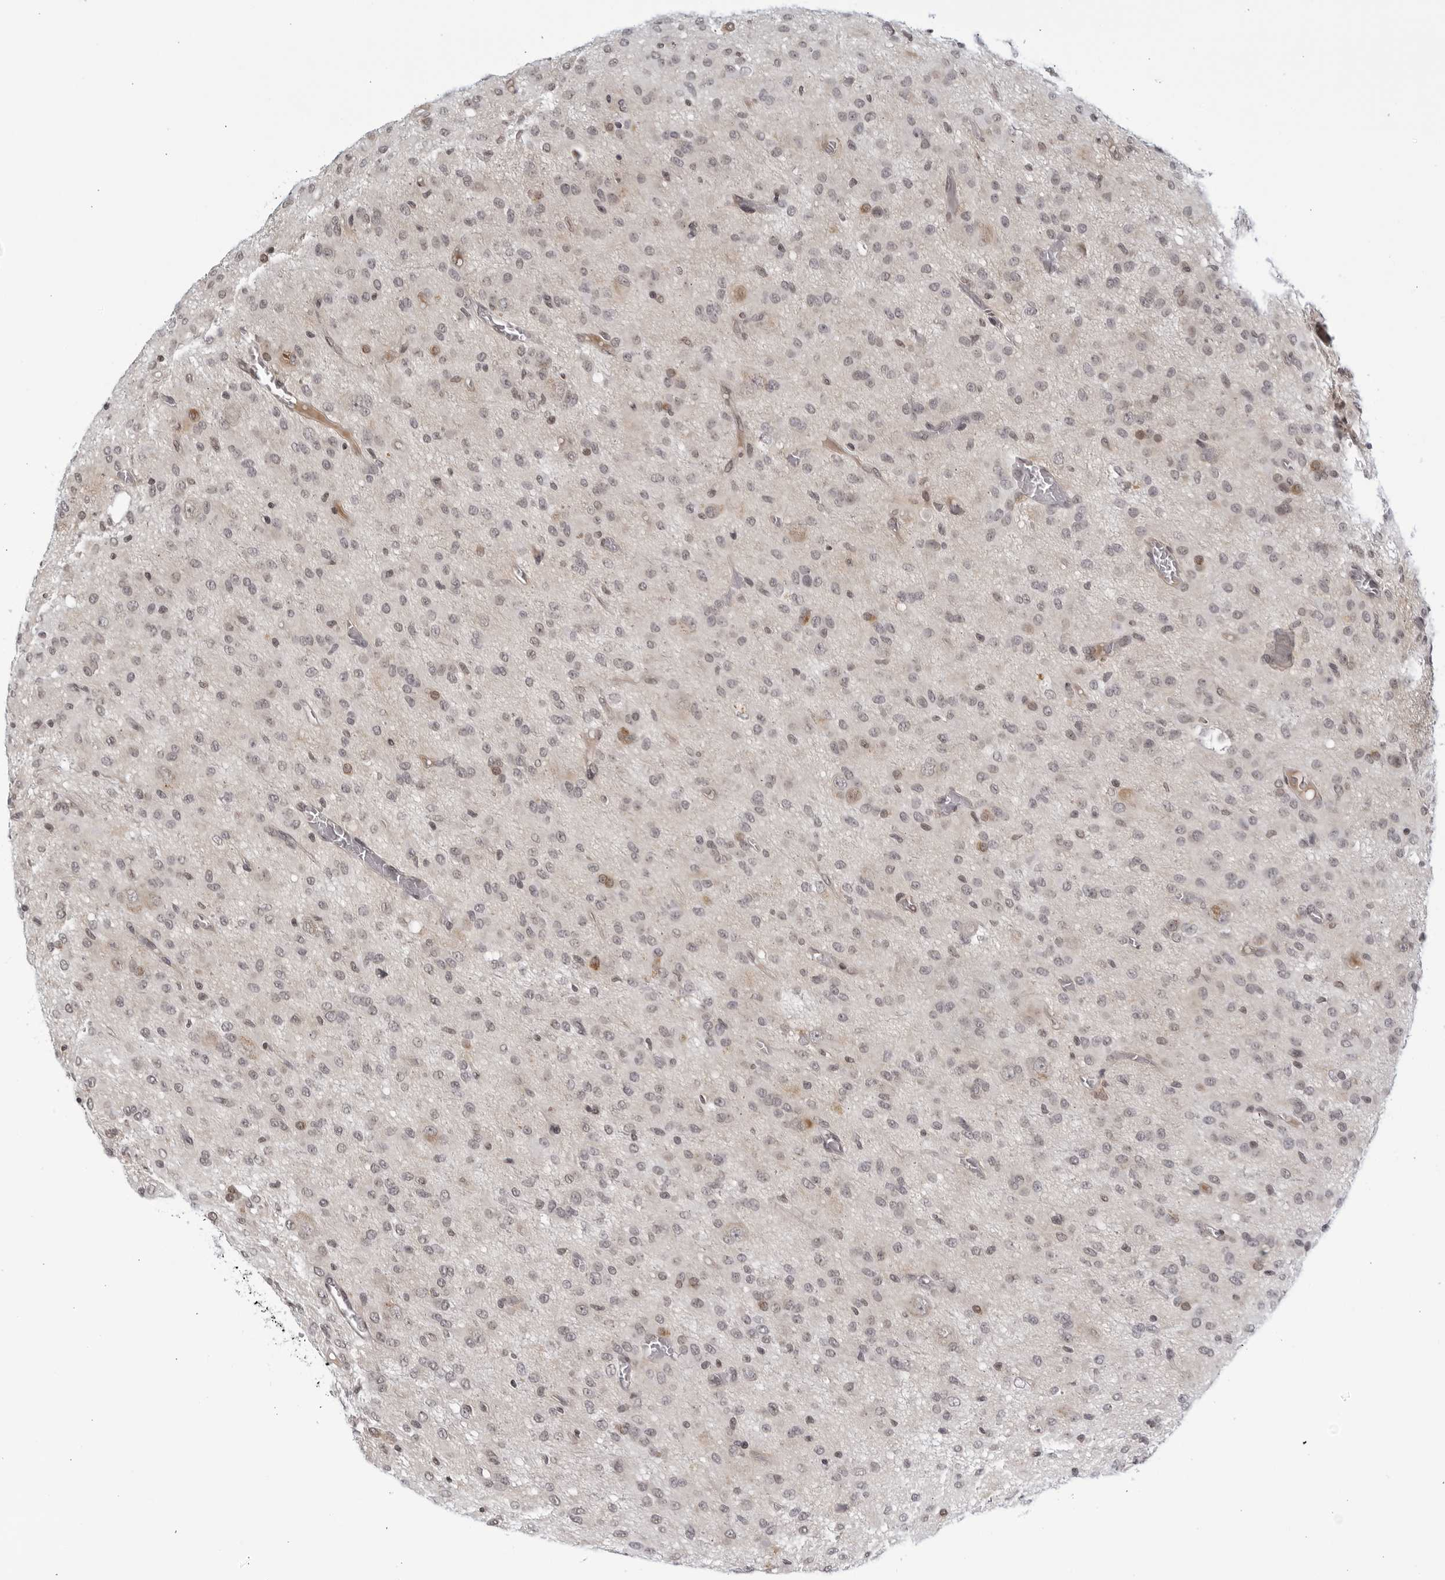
{"staining": {"intensity": "weak", "quantity": "<25%", "location": "nuclear"}, "tissue": "glioma", "cell_type": "Tumor cells", "image_type": "cancer", "snomed": [{"axis": "morphology", "description": "Glioma, malignant, High grade"}, {"axis": "topography", "description": "Brain"}], "caption": "Immunohistochemical staining of human high-grade glioma (malignant) reveals no significant positivity in tumor cells. (DAB (3,3'-diaminobenzidine) immunohistochemistry, high magnification).", "gene": "CC2D1B", "patient": {"sex": "female", "age": 59}}